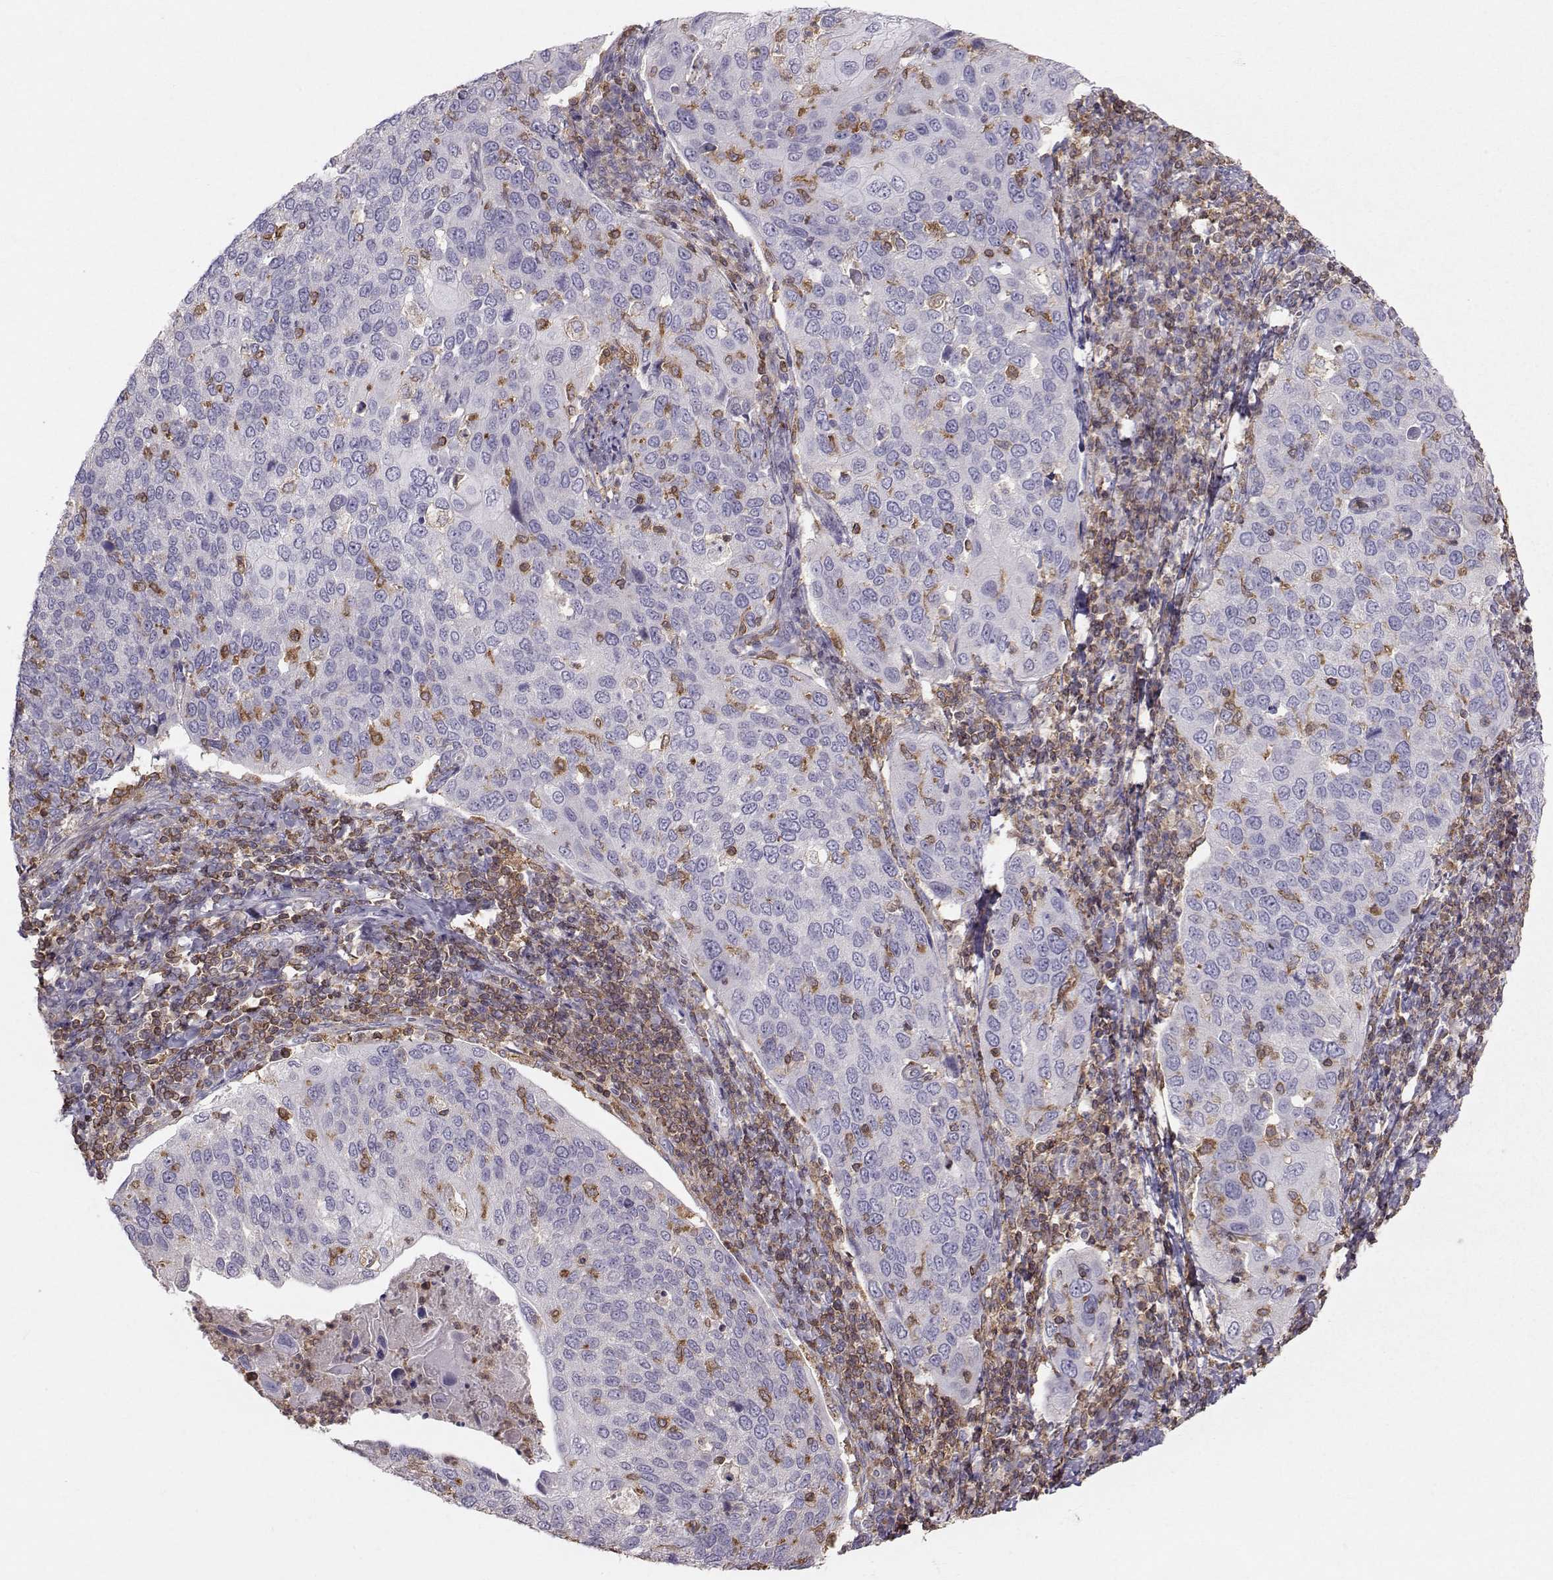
{"staining": {"intensity": "negative", "quantity": "none", "location": "none"}, "tissue": "cervical cancer", "cell_type": "Tumor cells", "image_type": "cancer", "snomed": [{"axis": "morphology", "description": "Squamous cell carcinoma, NOS"}, {"axis": "topography", "description": "Cervix"}], "caption": "DAB immunohistochemical staining of cervical cancer (squamous cell carcinoma) shows no significant expression in tumor cells.", "gene": "ZBTB32", "patient": {"sex": "female", "age": 54}}